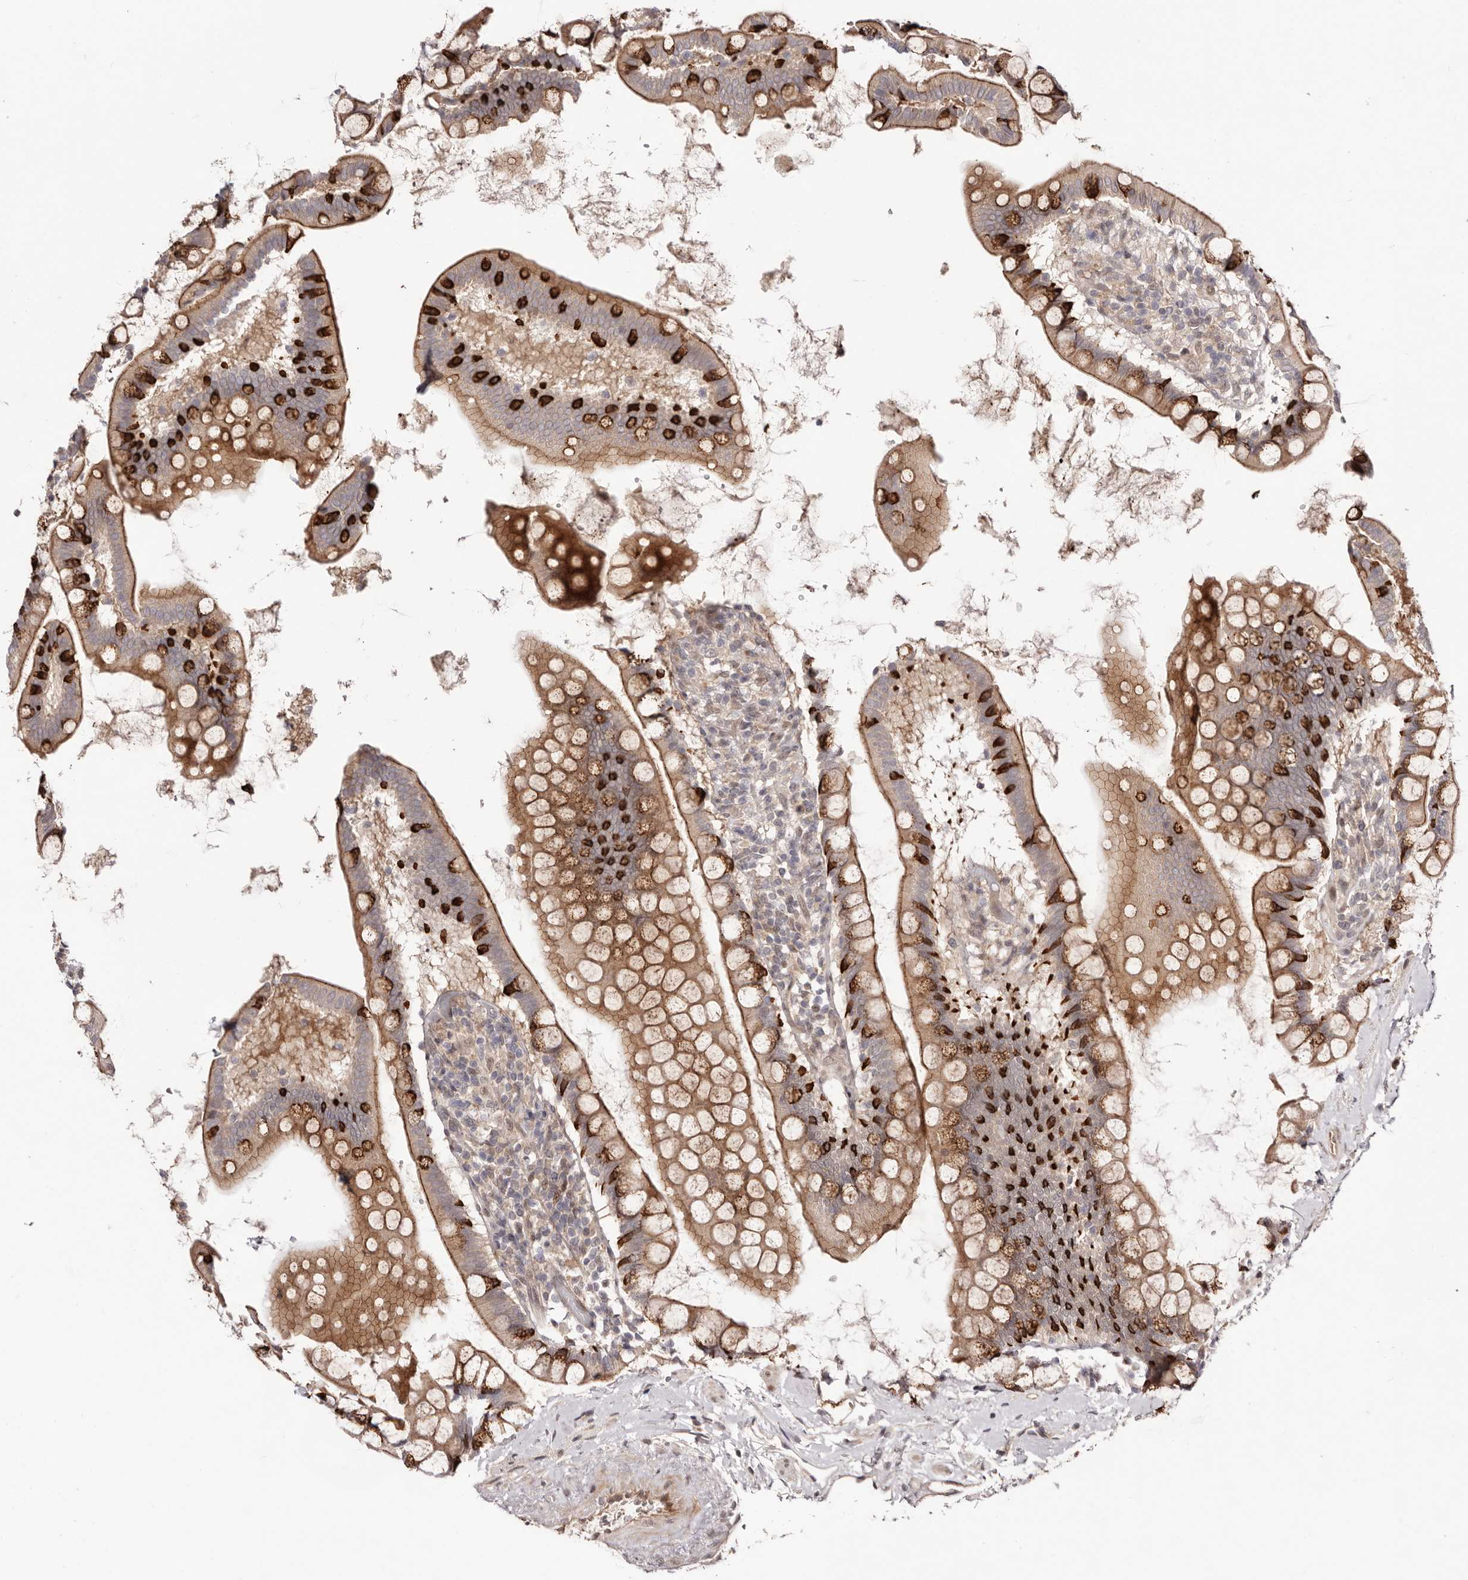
{"staining": {"intensity": "strong", "quantity": "25%-75%", "location": "cytoplasmic/membranous"}, "tissue": "small intestine", "cell_type": "Glandular cells", "image_type": "normal", "snomed": [{"axis": "morphology", "description": "Normal tissue, NOS"}, {"axis": "topography", "description": "Small intestine"}], "caption": "An image of small intestine stained for a protein demonstrates strong cytoplasmic/membranous brown staining in glandular cells.", "gene": "EGR3", "patient": {"sex": "female", "age": 84}}